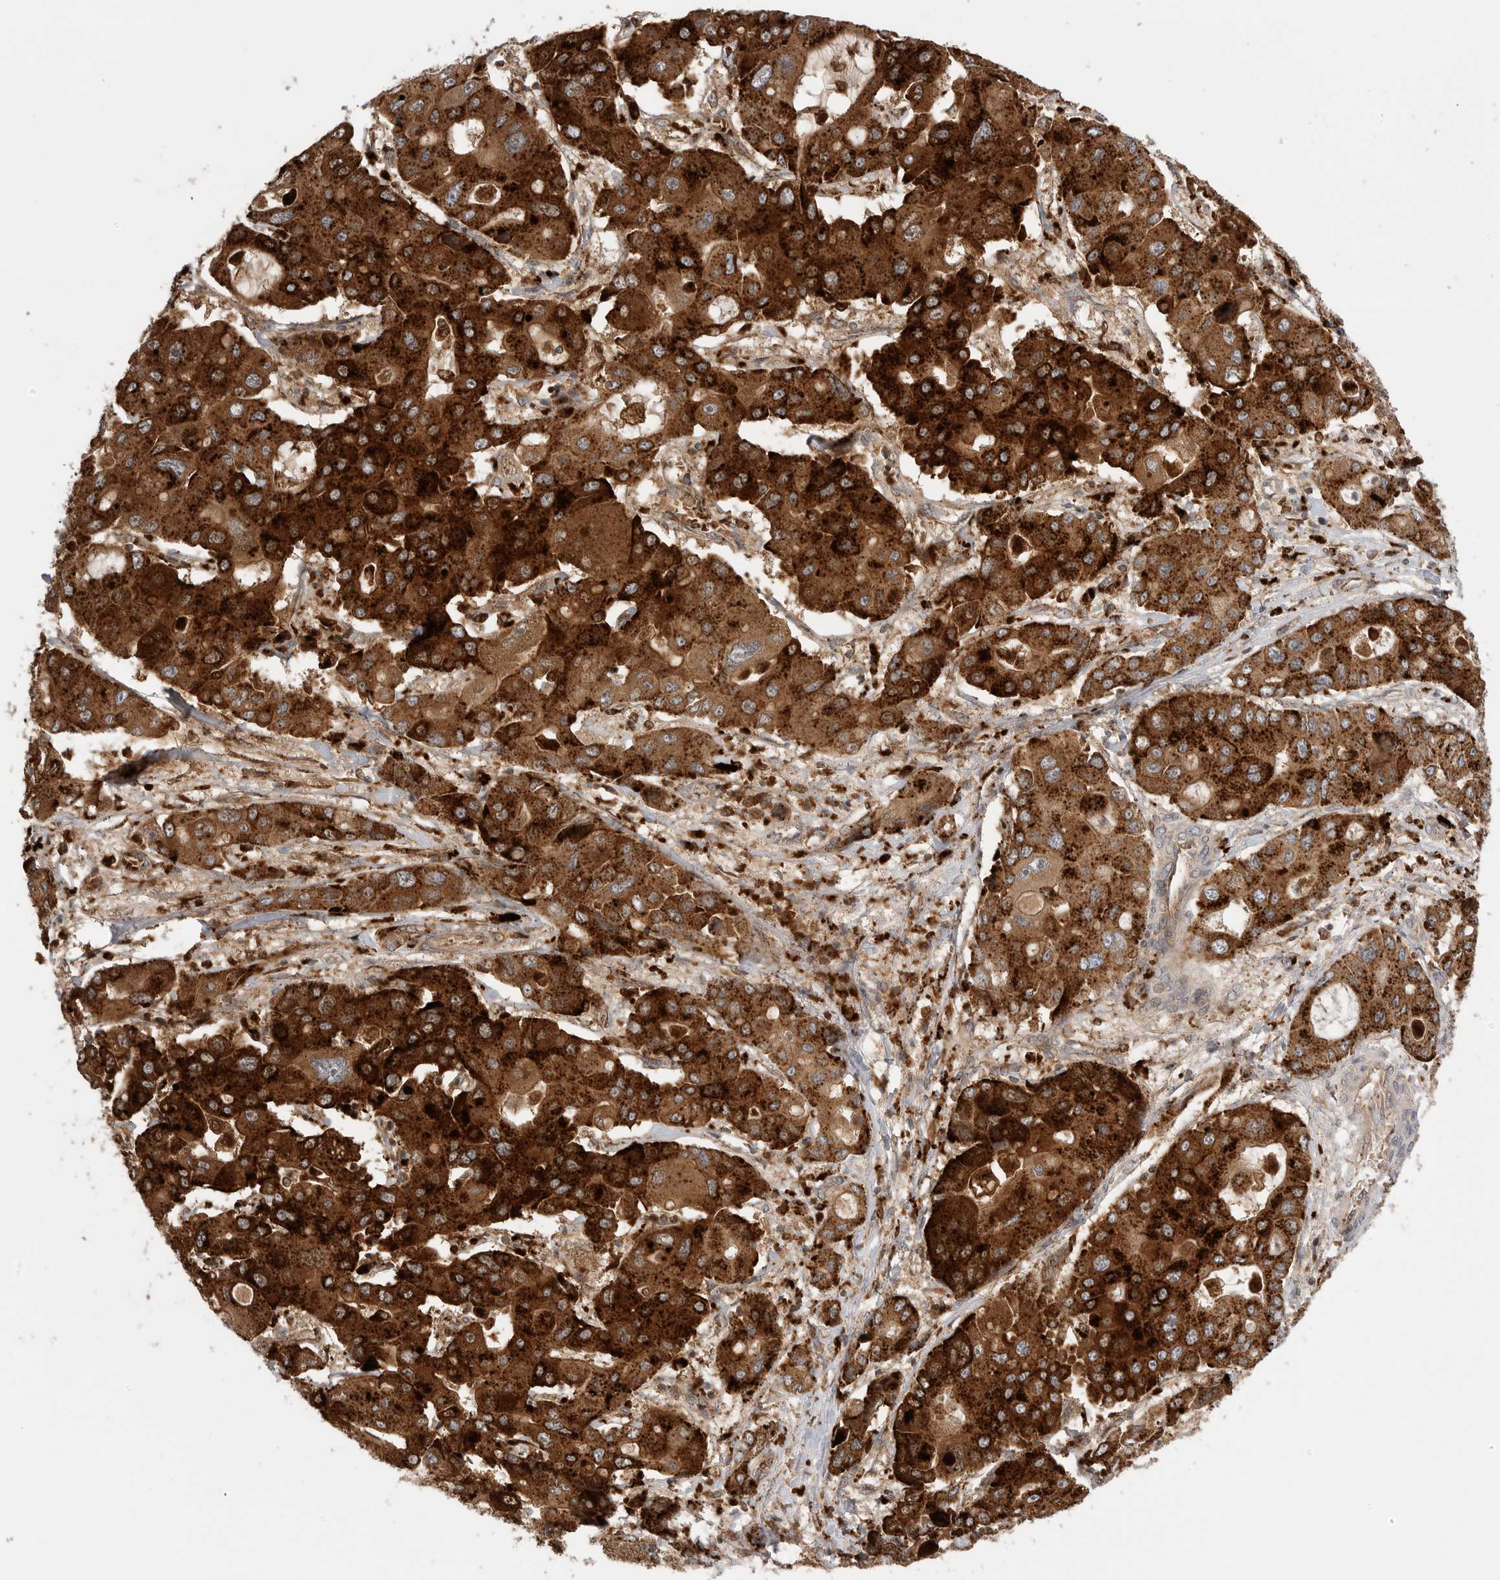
{"staining": {"intensity": "strong", "quantity": ">75%", "location": "cytoplasmic/membranous"}, "tissue": "liver cancer", "cell_type": "Tumor cells", "image_type": "cancer", "snomed": [{"axis": "morphology", "description": "Cholangiocarcinoma"}, {"axis": "topography", "description": "Liver"}], "caption": "Liver cancer stained with immunohistochemistry displays strong cytoplasmic/membranous positivity in approximately >75% of tumor cells. Ihc stains the protein in brown and the nuclei are stained blue.", "gene": "GALNS", "patient": {"sex": "male", "age": 67}}